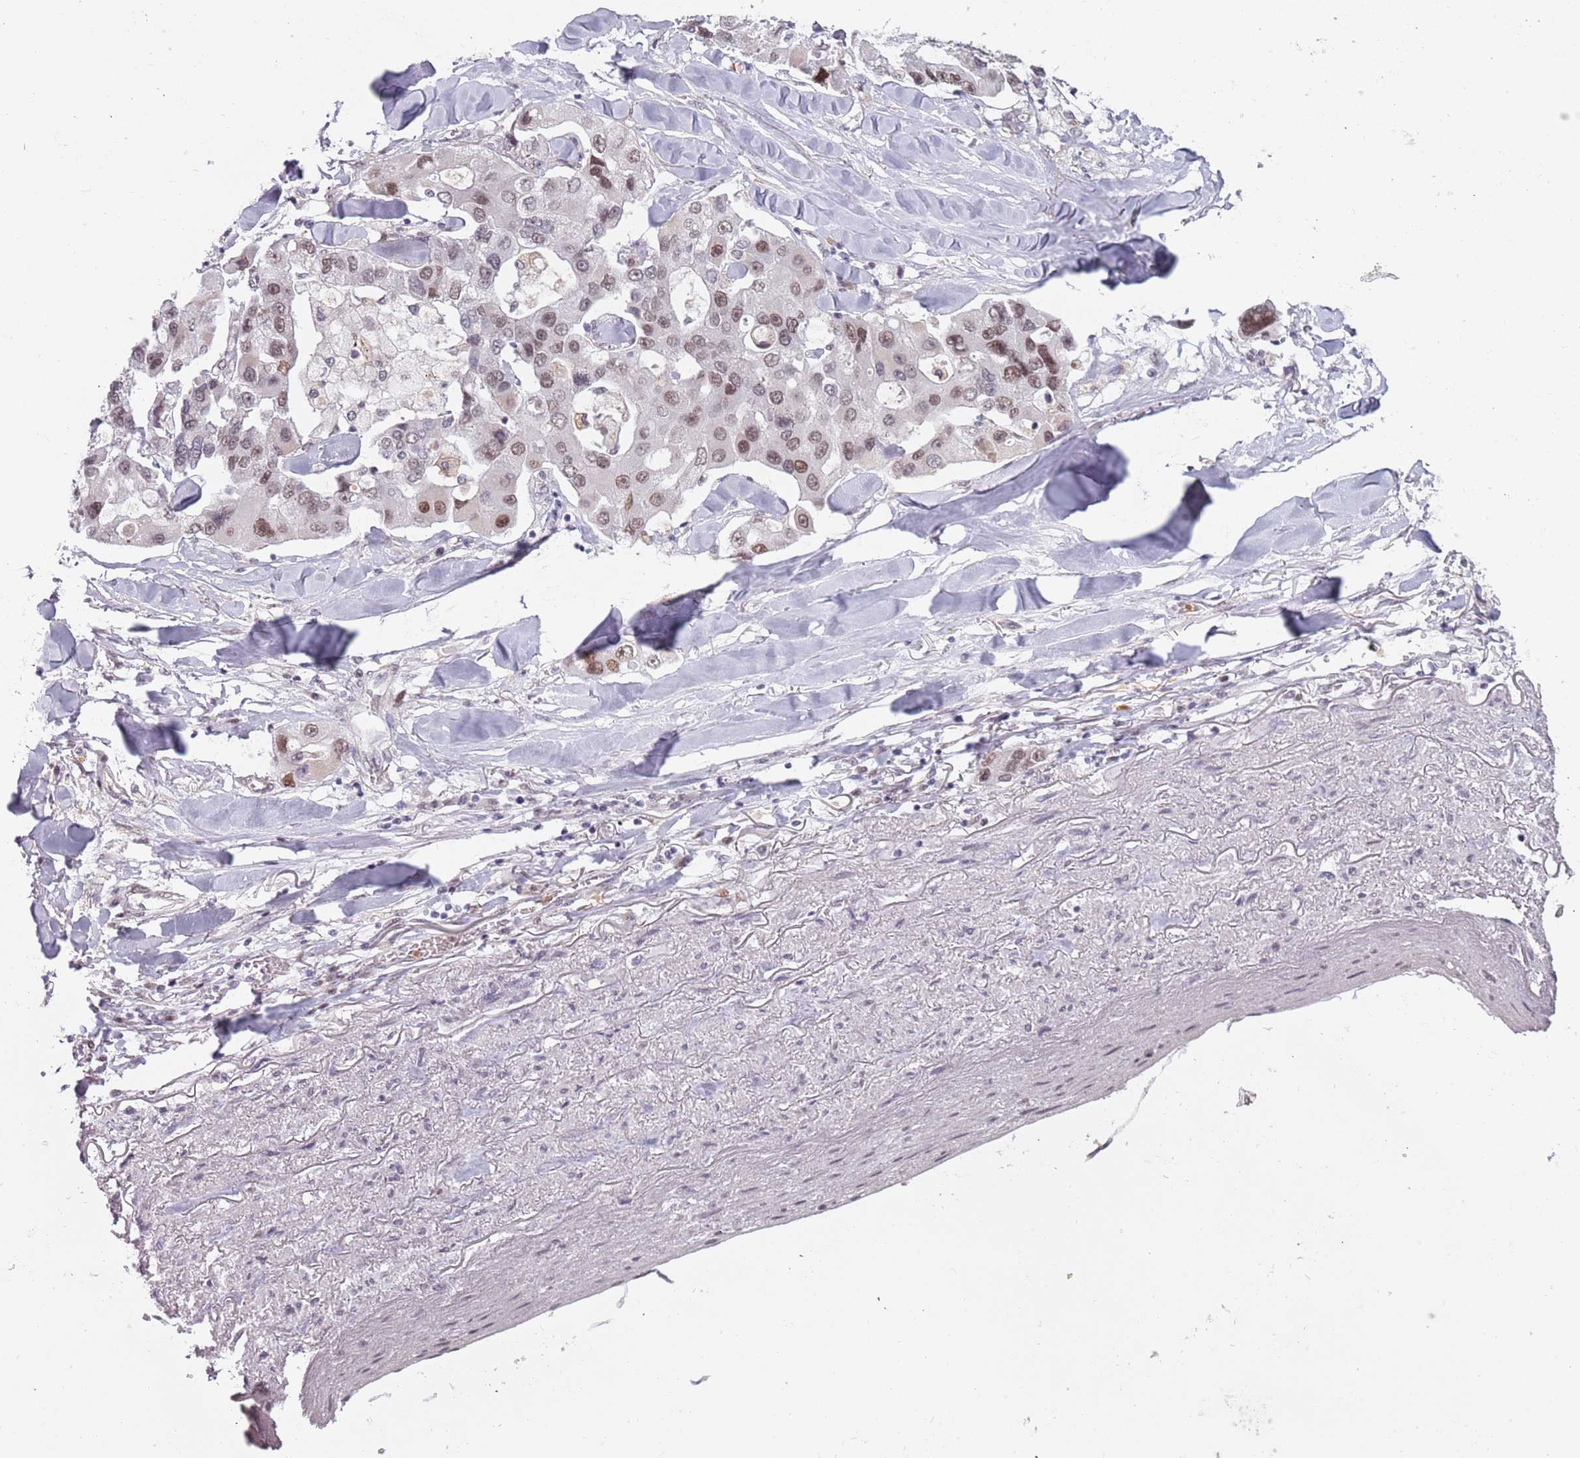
{"staining": {"intensity": "moderate", "quantity": ">75%", "location": "nuclear"}, "tissue": "lung cancer", "cell_type": "Tumor cells", "image_type": "cancer", "snomed": [{"axis": "morphology", "description": "Adenocarcinoma, NOS"}, {"axis": "topography", "description": "Lung"}], "caption": "The immunohistochemical stain shows moderate nuclear positivity in tumor cells of lung cancer tissue. The staining is performed using DAB (3,3'-diaminobenzidine) brown chromogen to label protein expression. The nuclei are counter-stained blue using hematoxylin.", "gene": "REXO4", "patient": {"sex": "female", "age": 54}}